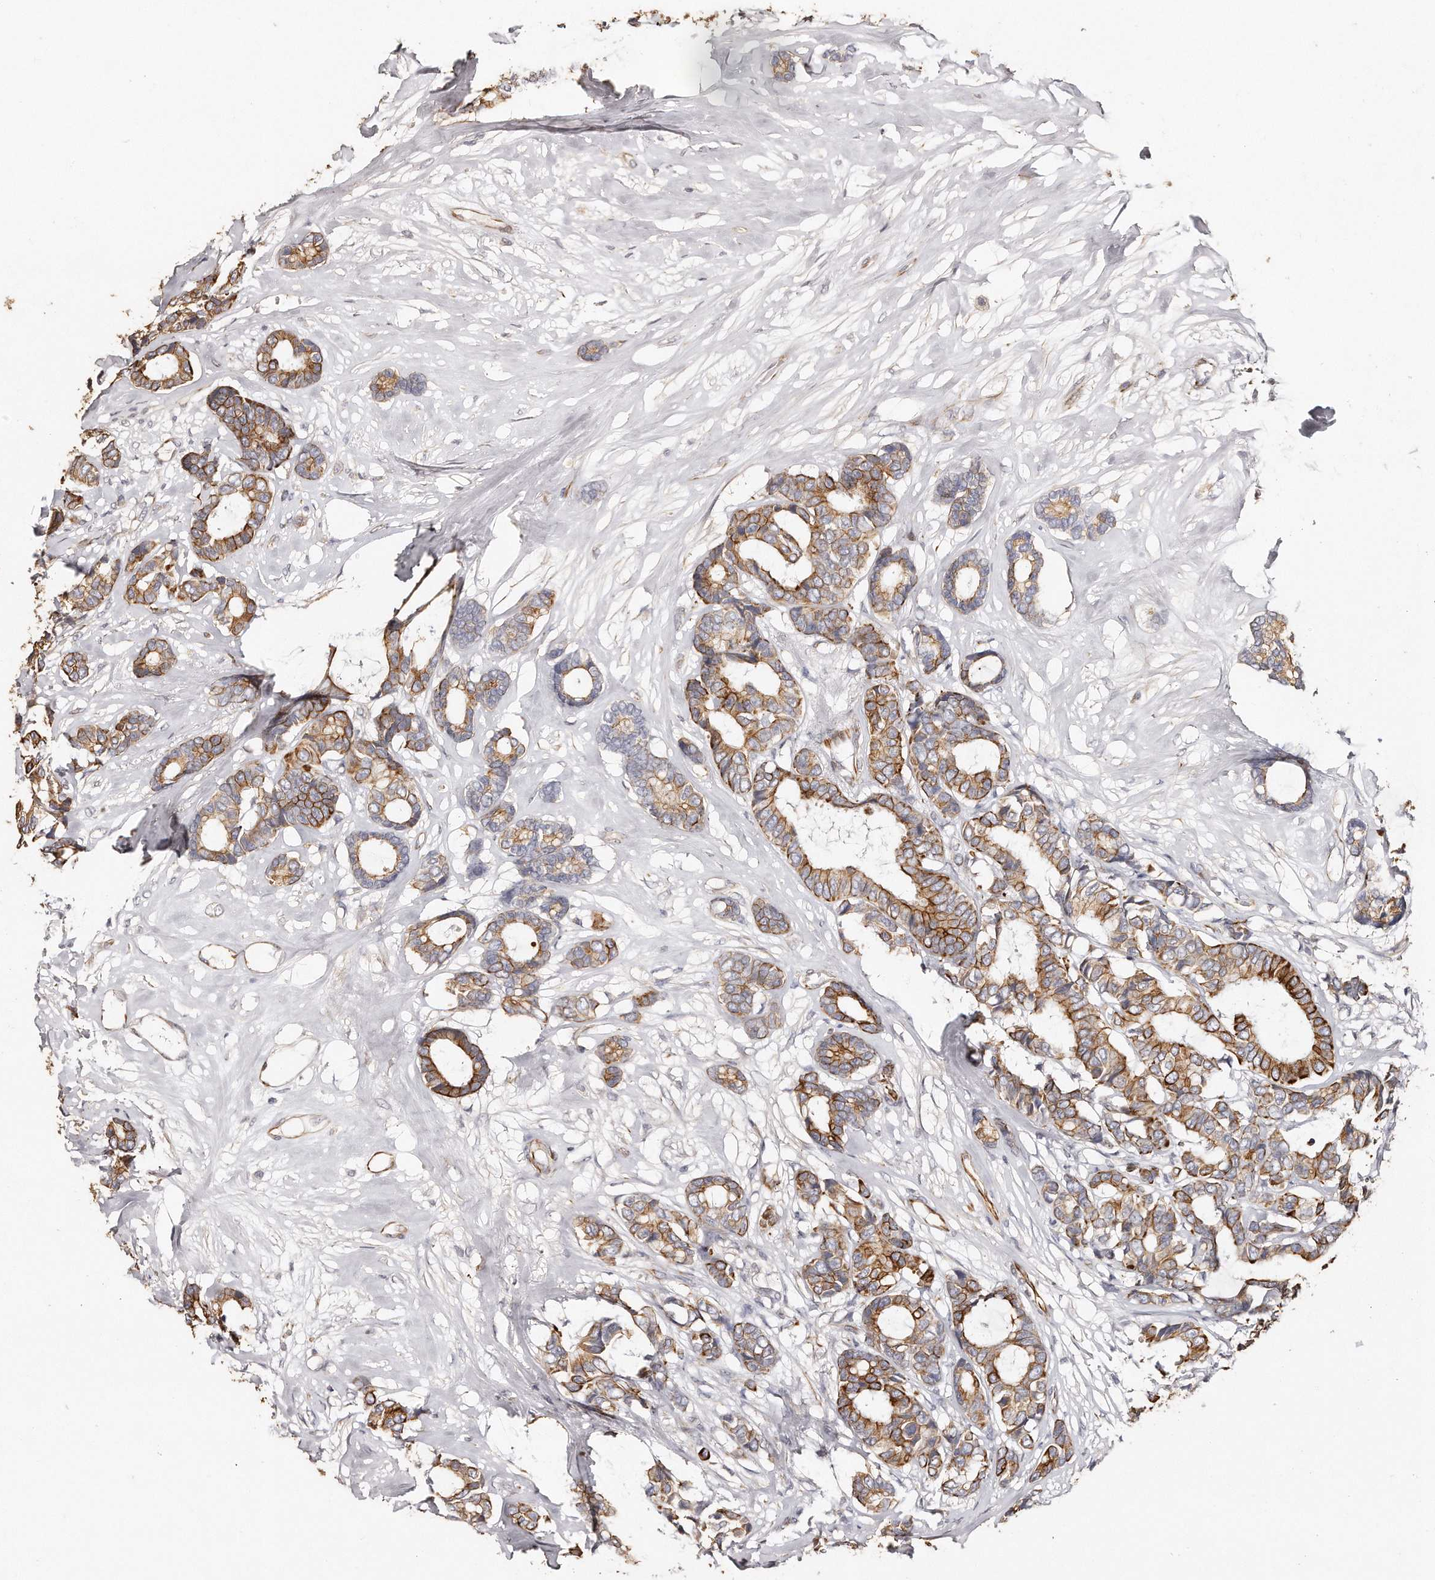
{"staining": {"intensity": "moderate", "quantity": ">75%", "location": "cytoplasmic/membranous"}, "tissue": "breast cancer", "cell_type": "Tumor cells", "image_type": "cancer", "snomed": [{"axis": "morphology", "description": "Duct carcinoma"}, {"axis": "topography", "description": "Breast"}], "caption": "A photomicrograph of human intraductal carcinoma (breast) stained for a protein displays moderate cytoplasmic/membranous brown staining in tumor cells. Immunohistochemistry (ihc) stains the protein of interest in brown and the nuclei are stained blue.", "gene": "ZYG11A", "patient": {"sex": "female", "age": 87}}